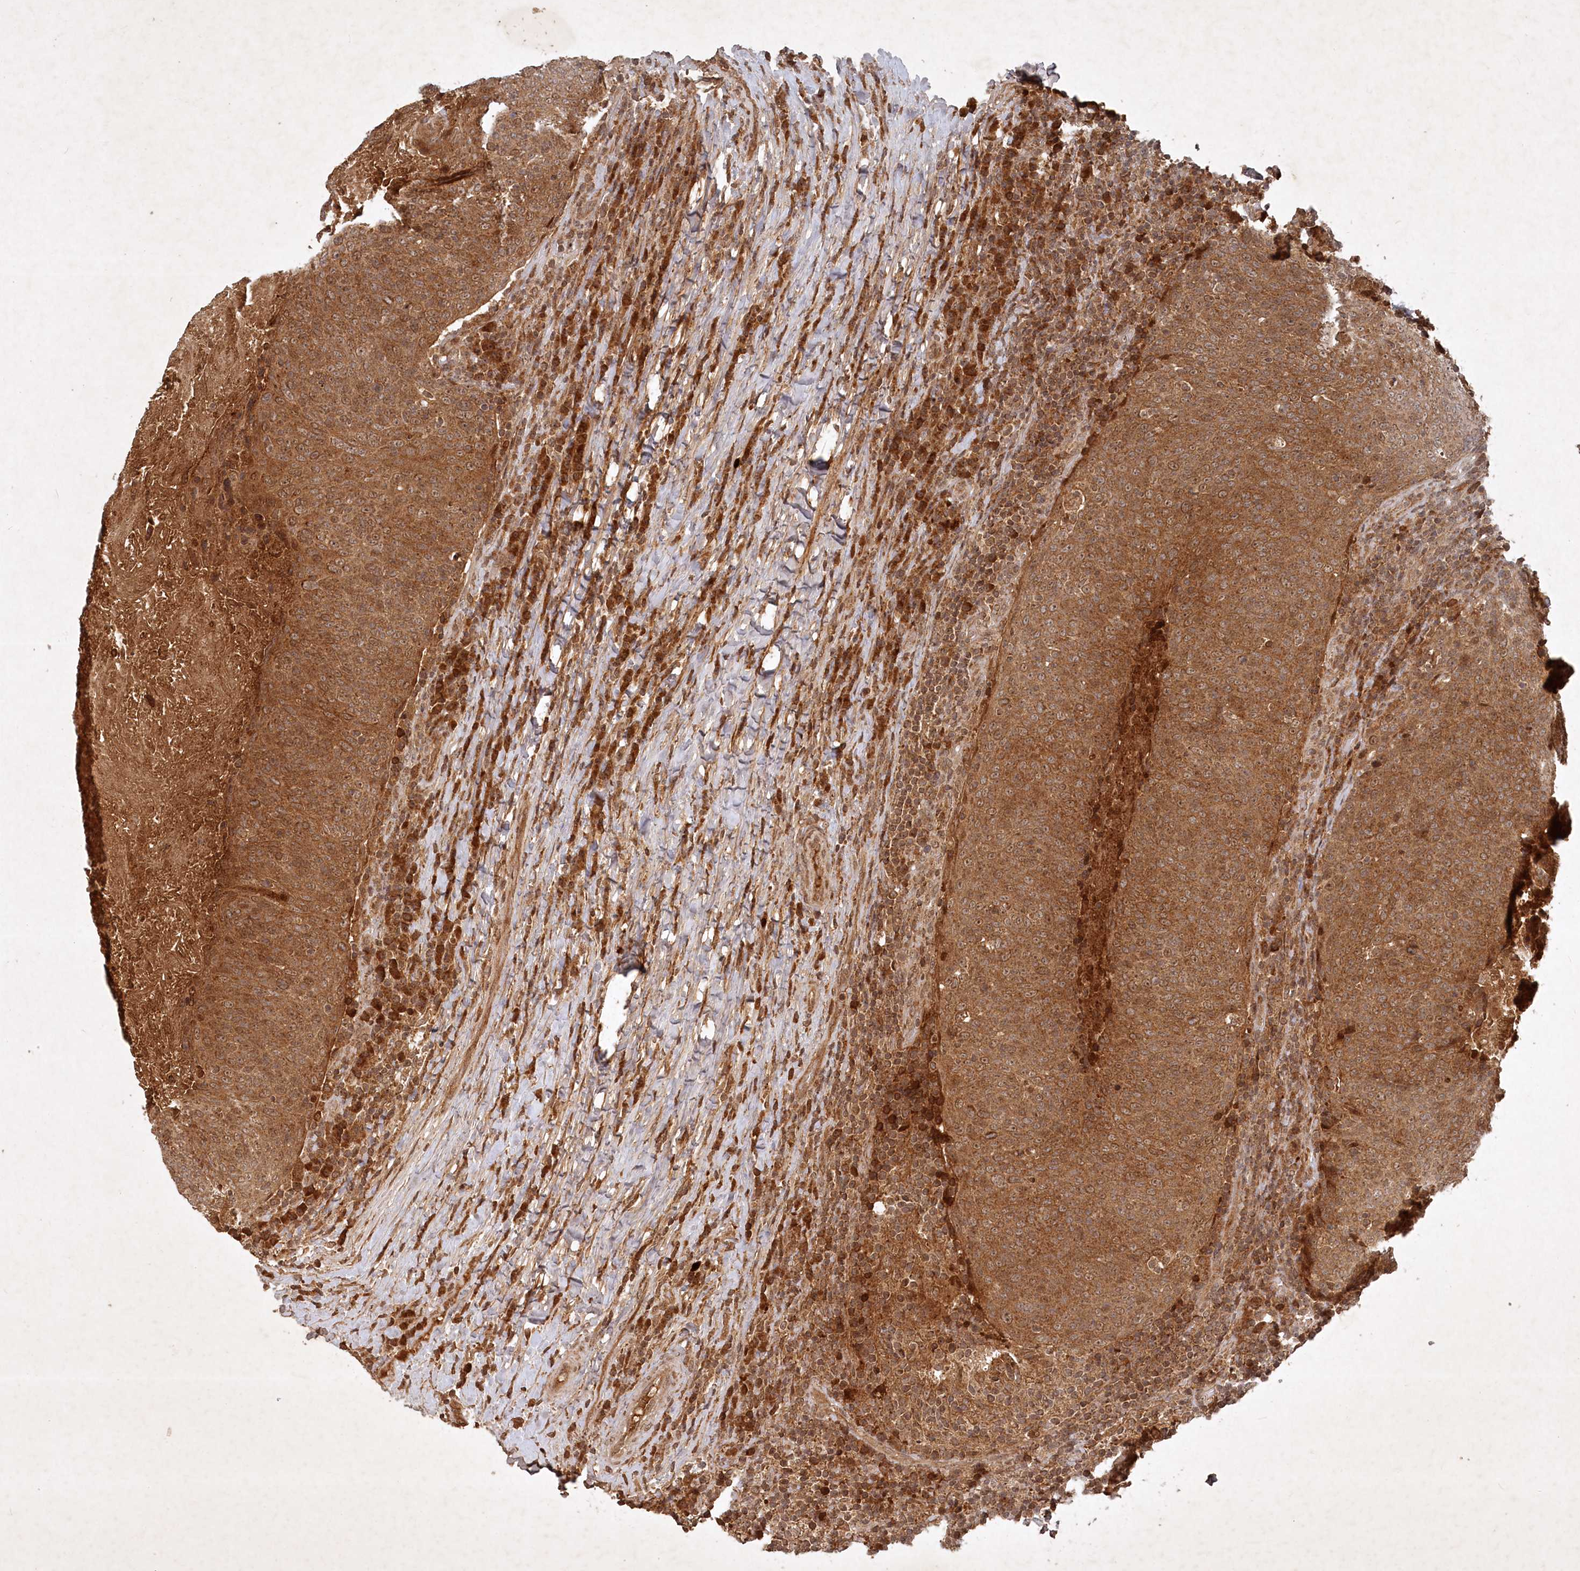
{"staining": {"intensity": "moderate", "quantity": ">75%", "location": "cytoplasmic/membranous"}, "tissue": "head and neck cancer", "cell_type": "Tumor cells", "image_type": "cancer", "snomed": [{"axis": "morphology", "description": "Squamous cell carcinoma, NOS"}, {"axis": "morphology", "description": "Squamous cell carcinoma, metastatic, NOS"}, {"axis": "topography", "description": "Lymph node"}, {"axis": "topography", "description": "Head-Neck"}], "caption": "Moderate cytoplasmic/membranous expression for a protein is seen in approximately >75% of tumor cells of head and neck cancer using immunohistochemistry (IHC).", "gene": "UNC93A", "patient": {"sex": "male", "age": 62}}